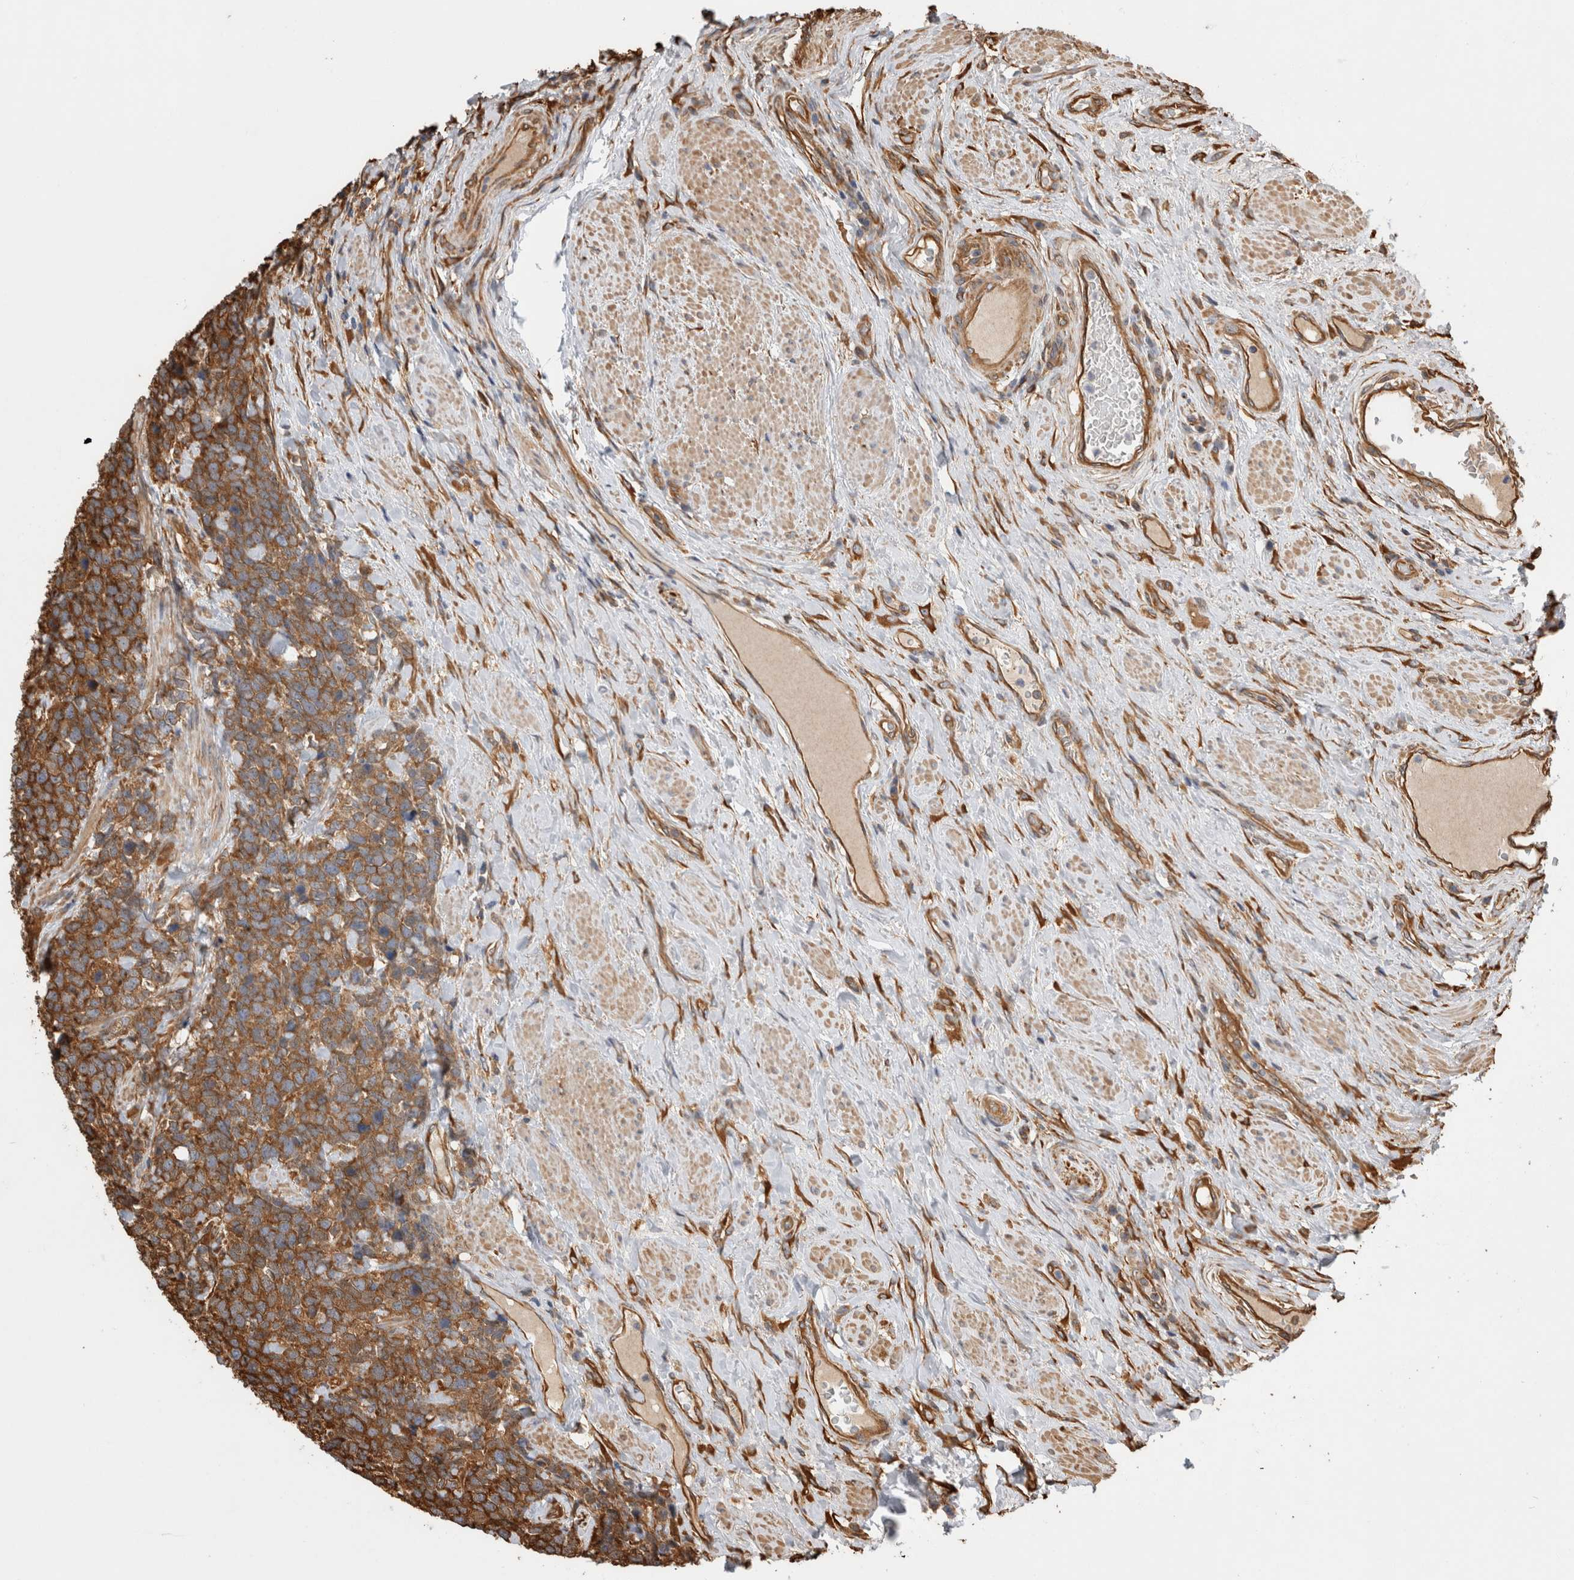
{"staining": {"intensity": "moderate", "quantity": ">75%", "location": "cytoplasmic/membranous"}, "tissue": "urothelial cancer", "cell_type": "Tumor cells", "image_type": "cancer", "snomed": [{"axis": "morphology", "description": "Urothelial carcinoma, High grade"}, {"axis": "topography", "description": "Urinary bladder"}], "caption": "DAB immunohistochemical staining of human urothelial cancer shows moderate cytoplasmic/membranous protein expression in approximately >75% of tumor cells.", "gene": "ZNF397", "patient": {"sex": "female", "age": 82}}